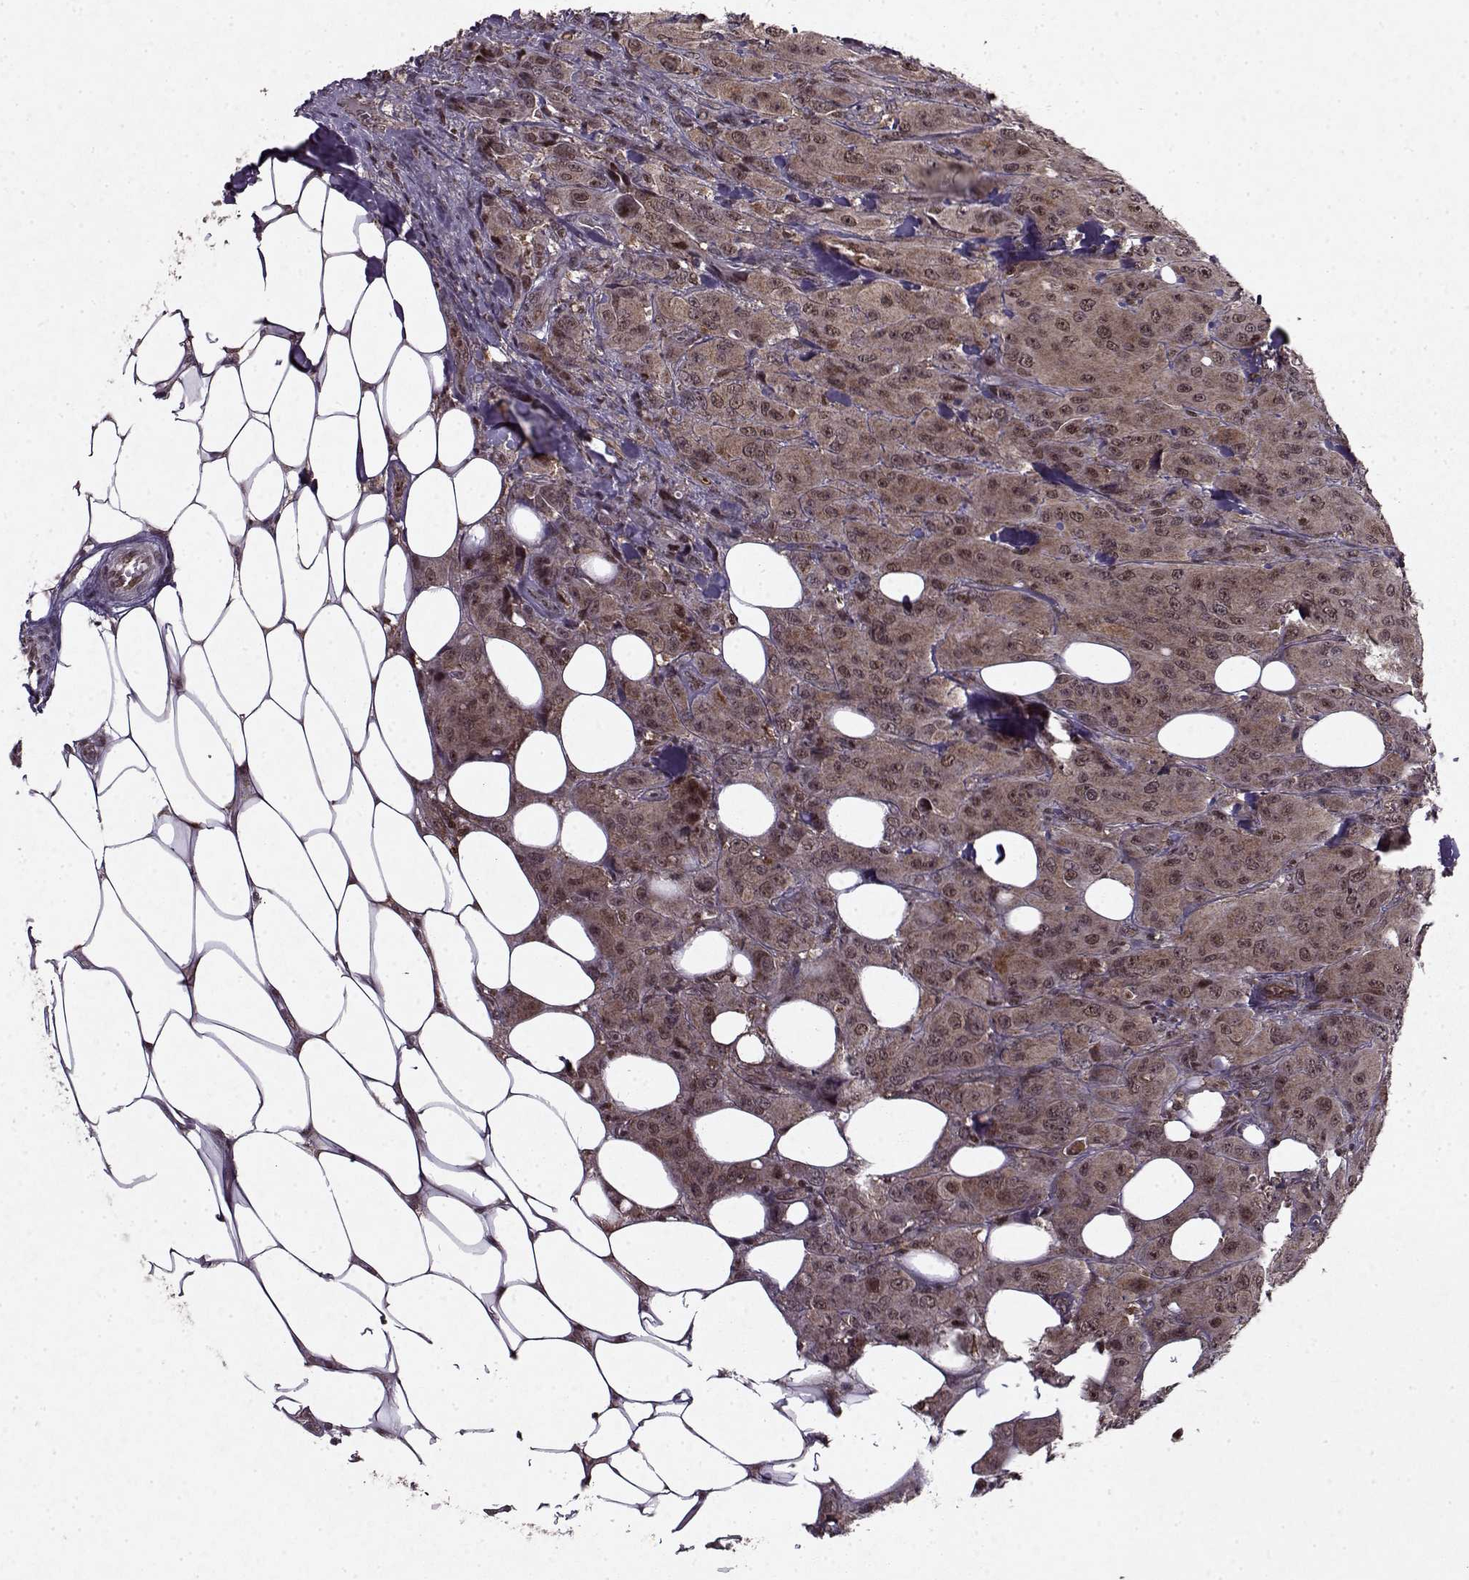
{"staining": {"intensity": "weak", "quantity": ">75%", "location": "cytoplasmic/membranous,nuclear"}, "tissue": "breast cancer", "cell_type": "Tumor cells", "image_type": "cancer", "snomed": [{"axis": "morphology", "description": "Duct carcinoma"}, {"axis": "topography", "description": "Breast"}], "caption": "Breast intraductal carcinoma stained with a protein marker displays weak staining in tumor cells.", "gene": "PSMA7", "patient": {"sex": "female", "age": 43}}